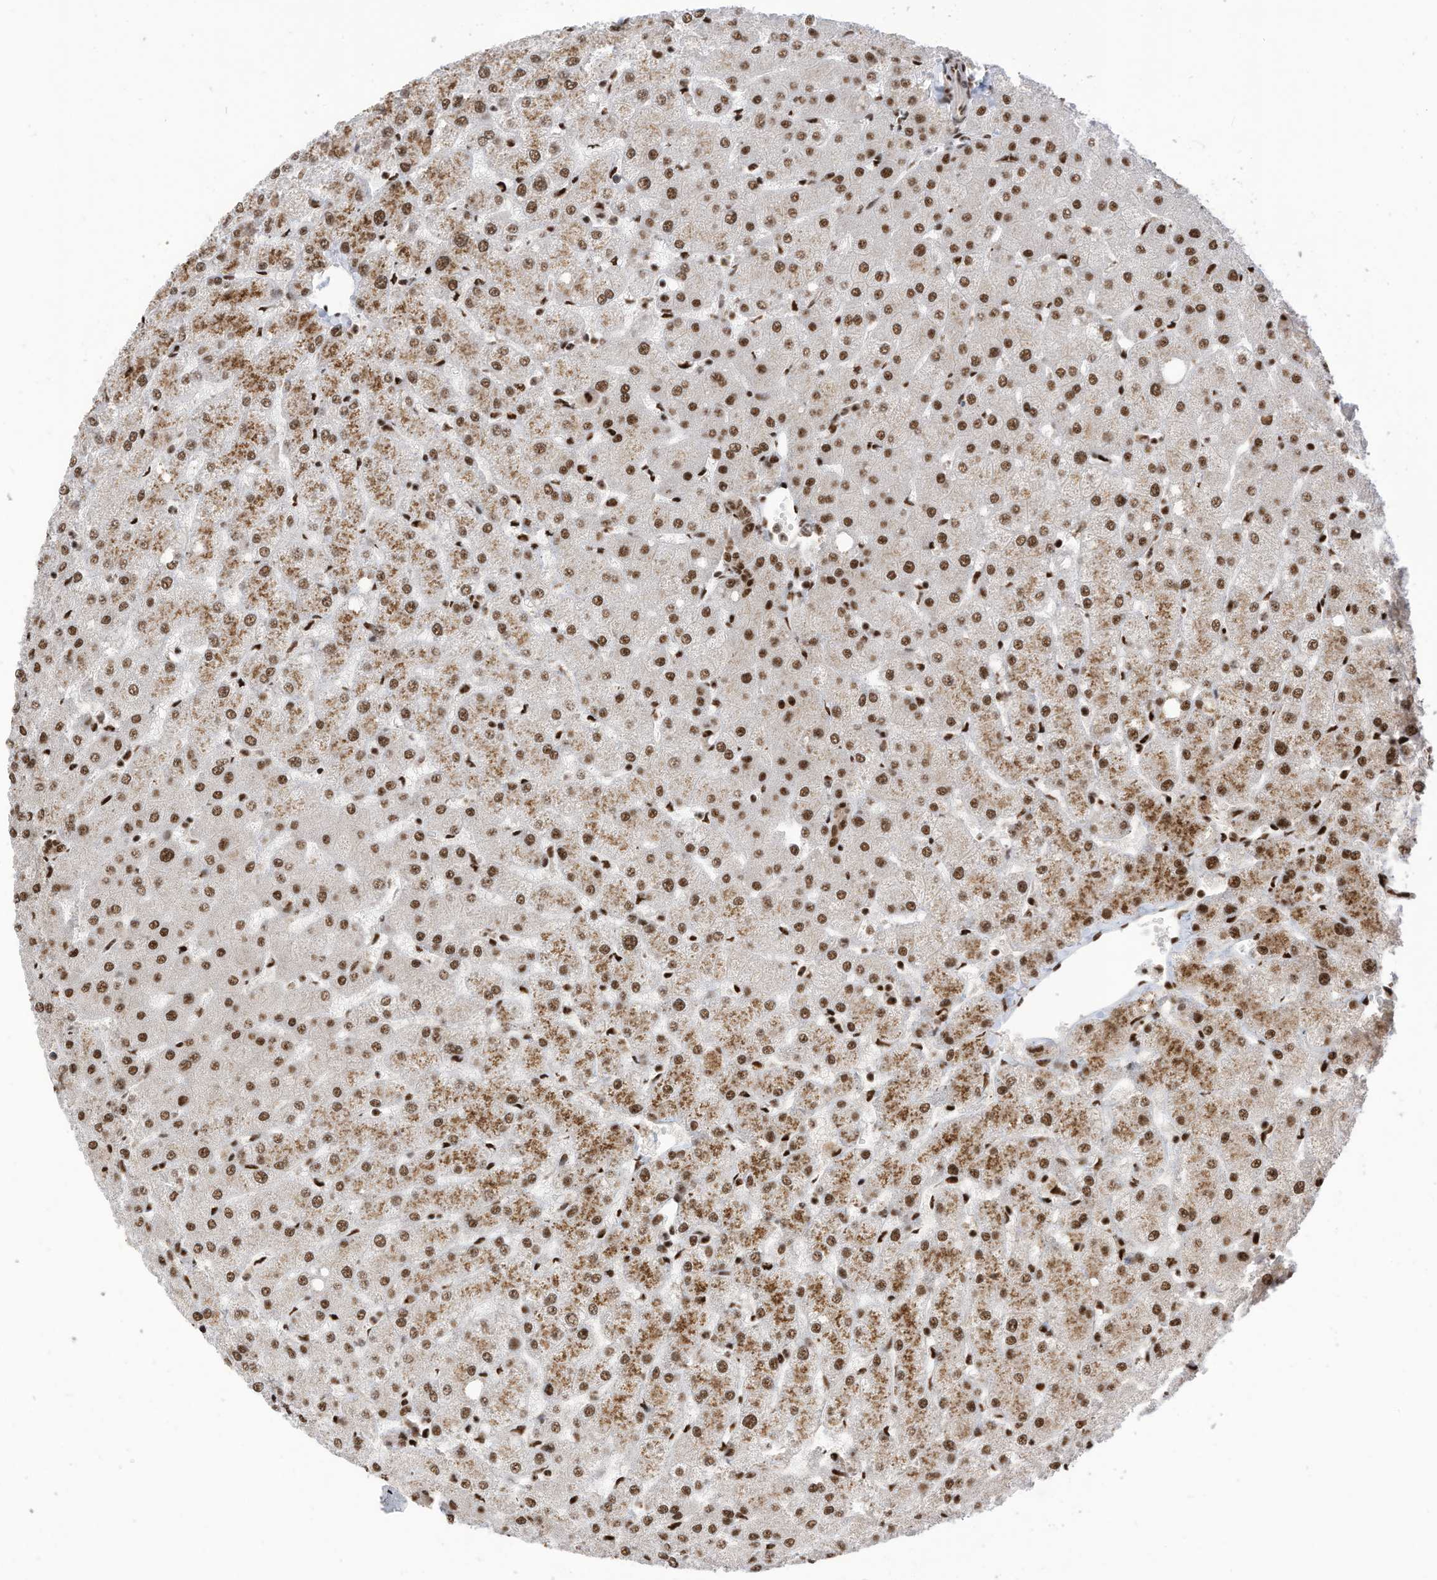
{"staining": {"intensity": "moderate", "quantity": ">75%", "location": "nuclear"}, "tissue": "liver", "cell_type": "Cholangiocytes", "image_type": "normal", "snomed": [{"axis": "morphology", "description": "Normal tissue, NOS"}, {"axis": "topography", "description": "Liver"}], "caption": "Cholangiocytes display medium levels of moderate nuclear expression in about >75% of cells in unremarkable human liver.", "gene": "SF3A3", "patient": {"sex": "female", "age": 54}}